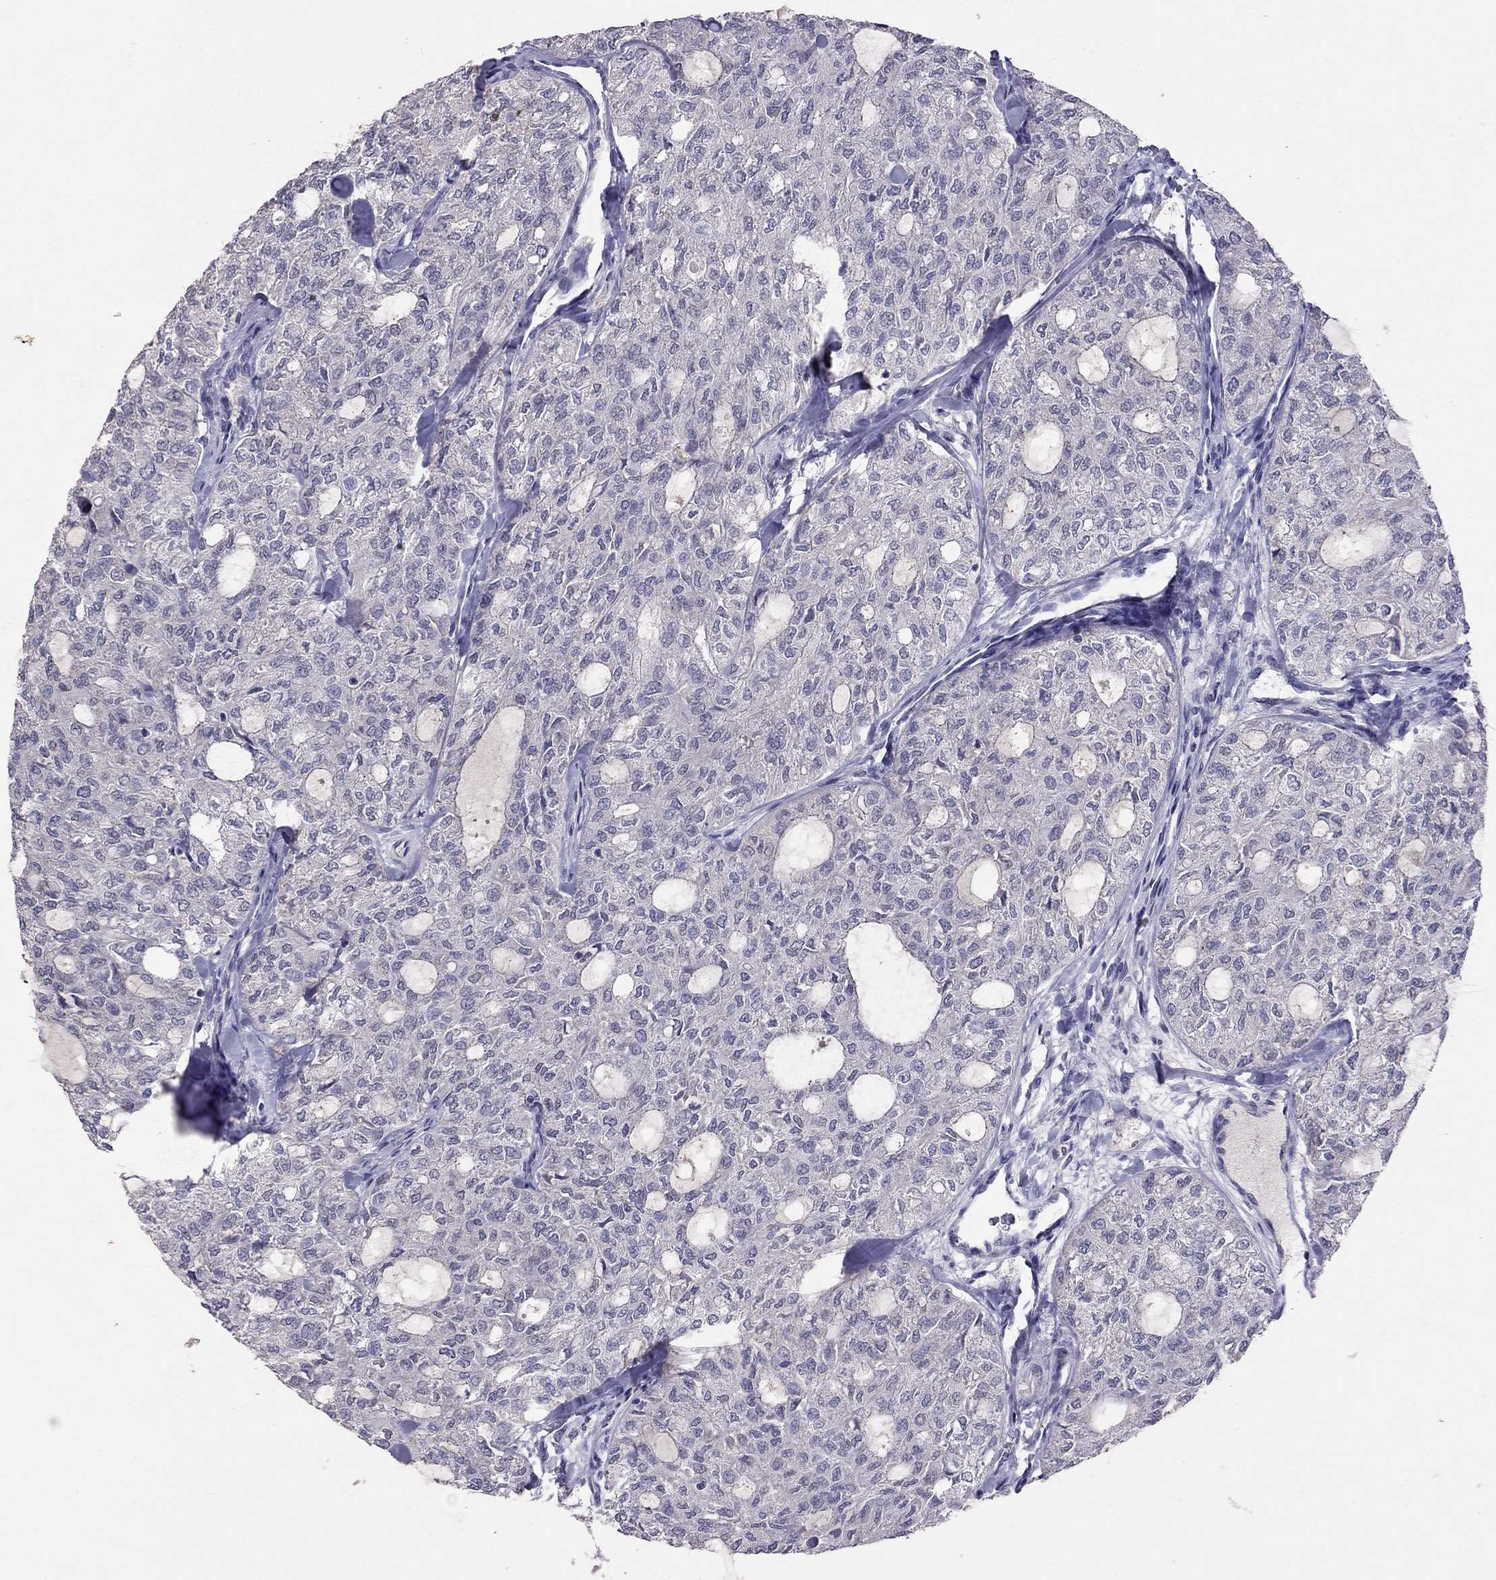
{"staining": {"intensity": "negative", "quantity": "none", "location": "none"}, "tissue": "thyroid cancer", "cell_type": "Tumor cells", "image_type": "cancer", "snomed": [{"axis": "morphology", "description": "Follicular adenoma carcinoma, NOS"}, {"axis": "topography", "description": "Thyroid gland"}], "caption": "A high-resolution photomicrograph shows immunohistochemistry (IHC) staining of thyroid follicular adenoma carcinoma, which exhibits no significant staining in tumor cells.", "gene": "FST", "patient": {"sex": "male", "age": 75}}